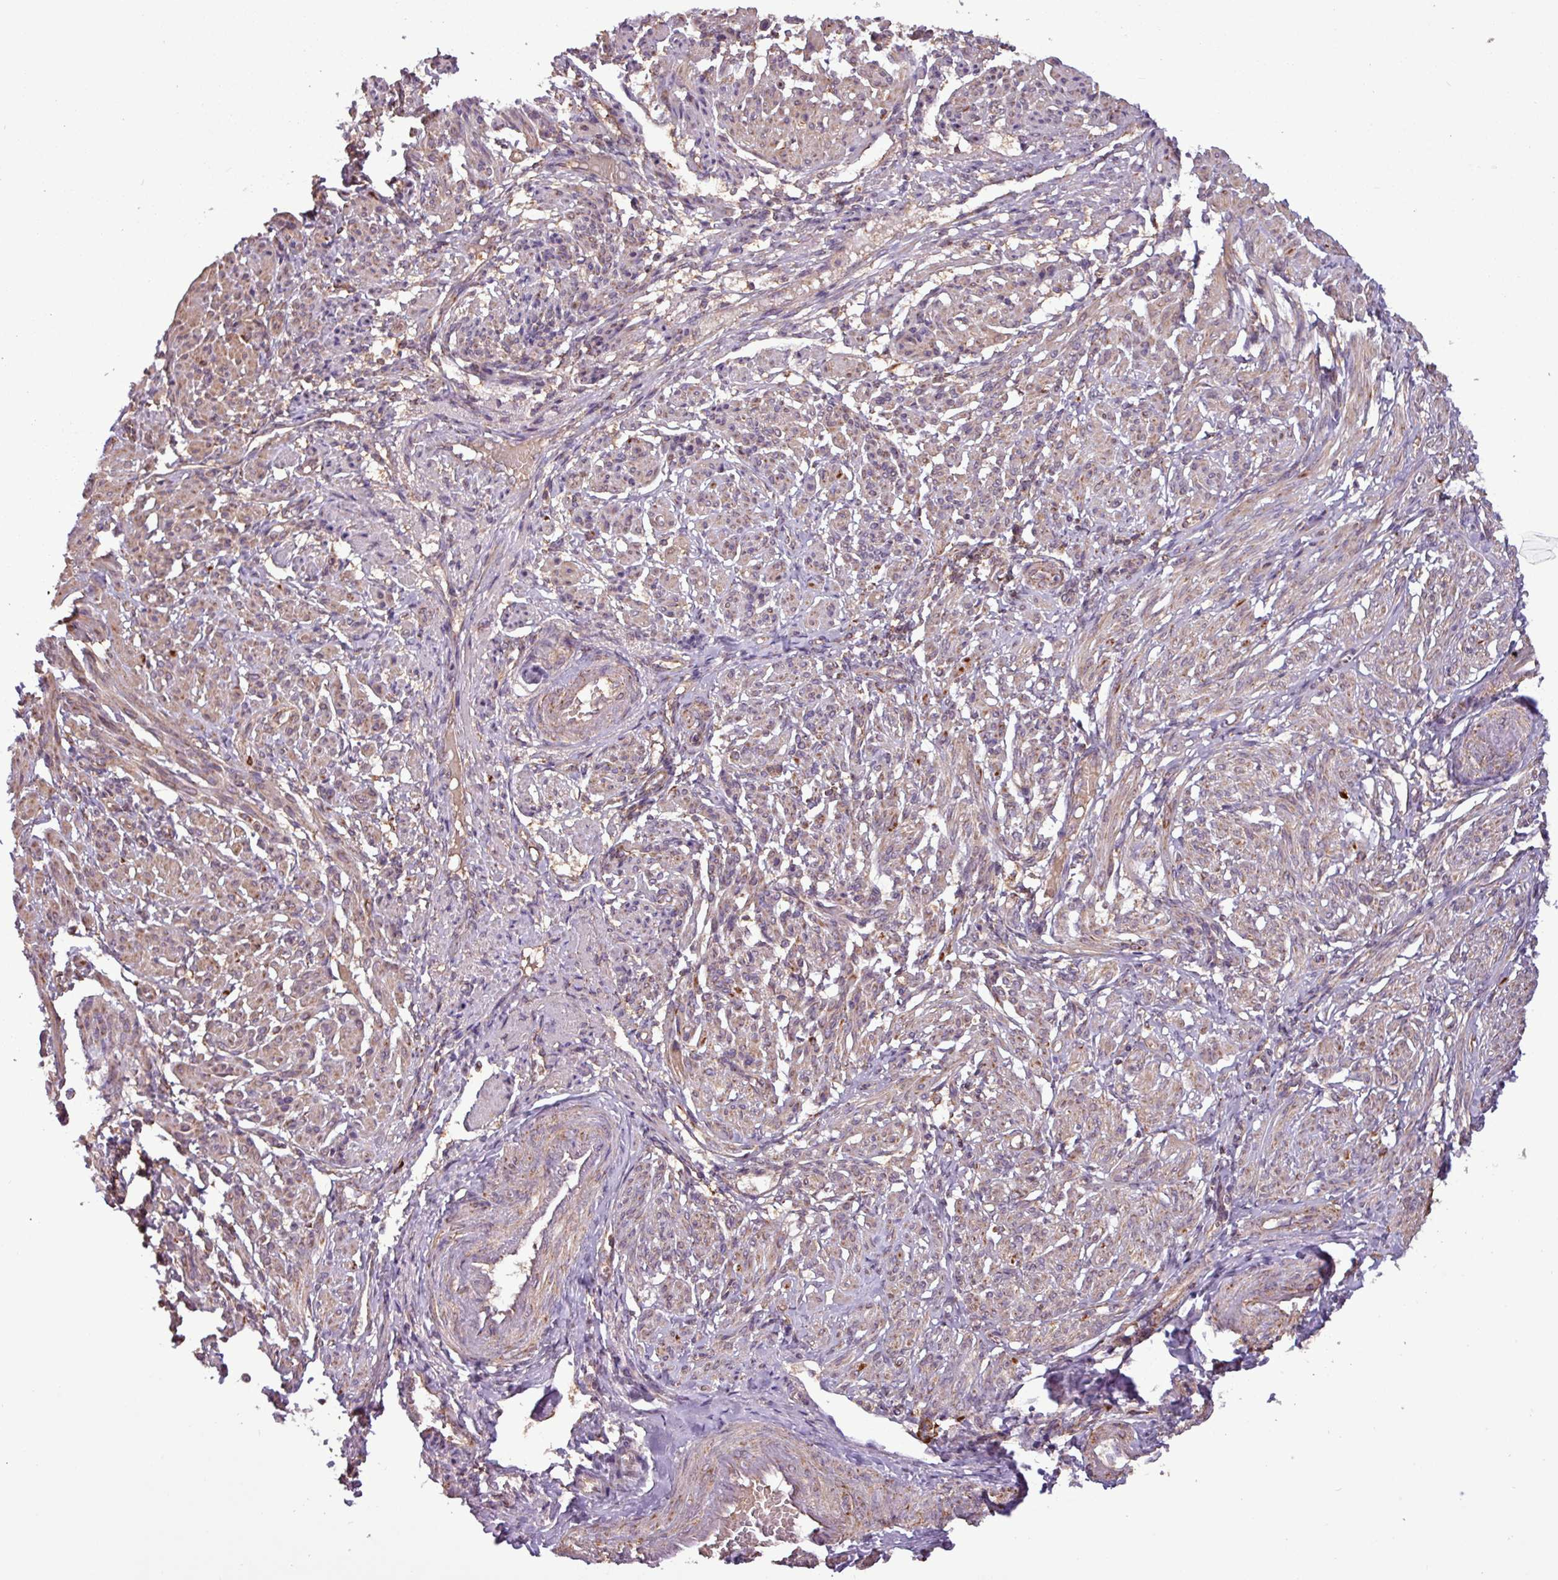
{"staining": {"intensity": "moderate", "quantity": "25%-75%", "location": "cytoplasmic/membranous"}, "tissue": "smooth muscle", "cell_type": "Smooth muscle cells", "image_type": "normal", "snomed": [{"axis": "morphology", "description": "Normal tissue, NOS"}, {"axis": "topography", "description": "Smooth muscle"}], "caption": "Smooth muscle stained for a protein (brown) displays moderate cytoplasmic/membranous positive staining in approximately 25%-75% of smooth muscle cells.", "gene": "MCTP2", "patient": {"sex": "female", "age": 39}}